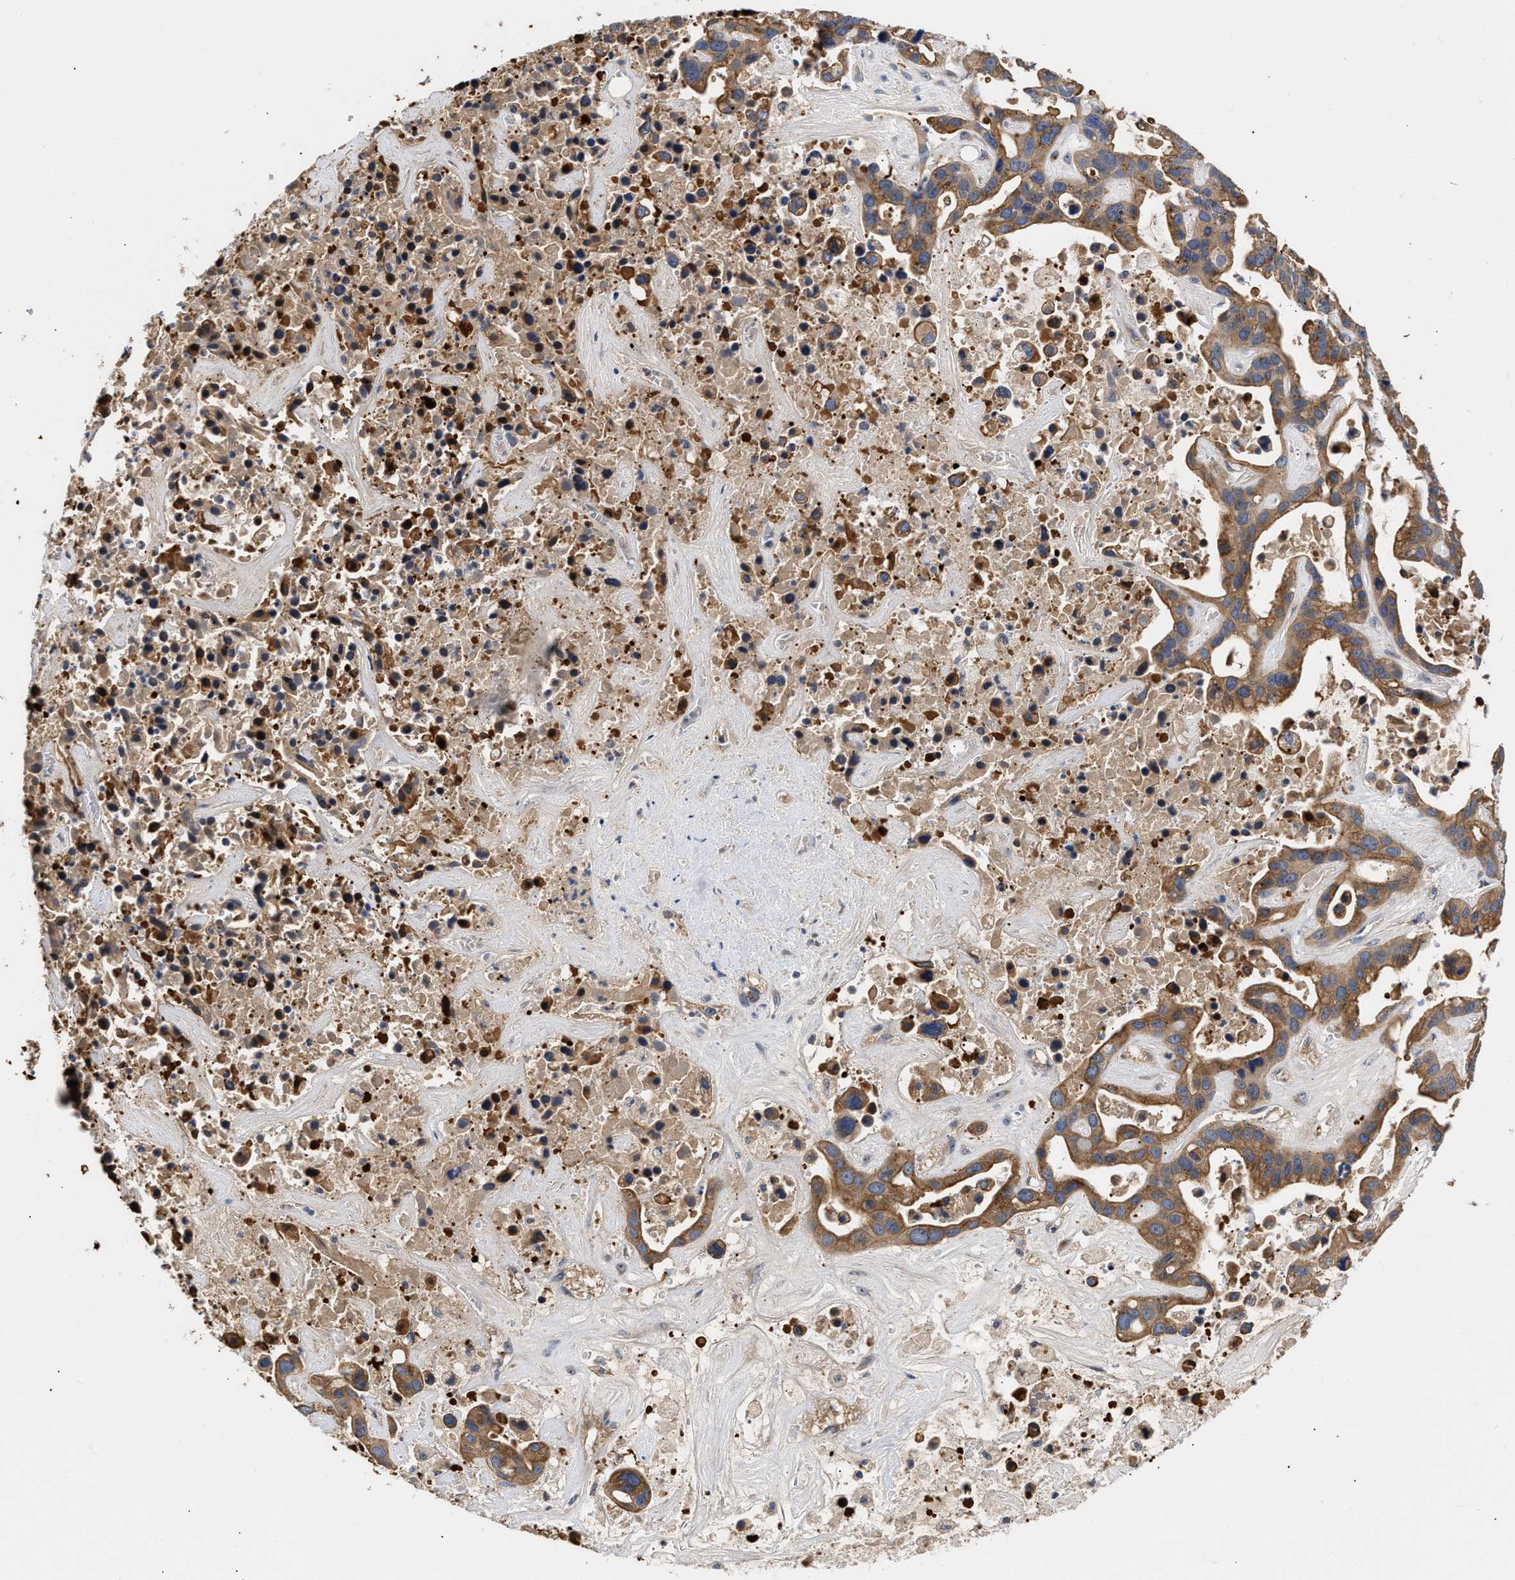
{"staining": {"intensity": "moderate", "quantity": ">75%", "location": "cytoplasmic/membranous"}, "tissue": "liver cancer", "cell_type": "Tumor cells", "image_type": "cancer", "snomed": [{"axis": "morphology", "description": "Cholangiocarcinoma"}, {"axis": "topography", "description": "Liver"}], "caption": "Liver cancer (cholangiocarcinoma) stained with a brown dye reveals moderate cytoplasmic/membranous positive expression in about >75% of tumor cells.", "gene": "CCDC146", "patient": {"sex": "female", "age": 65}}